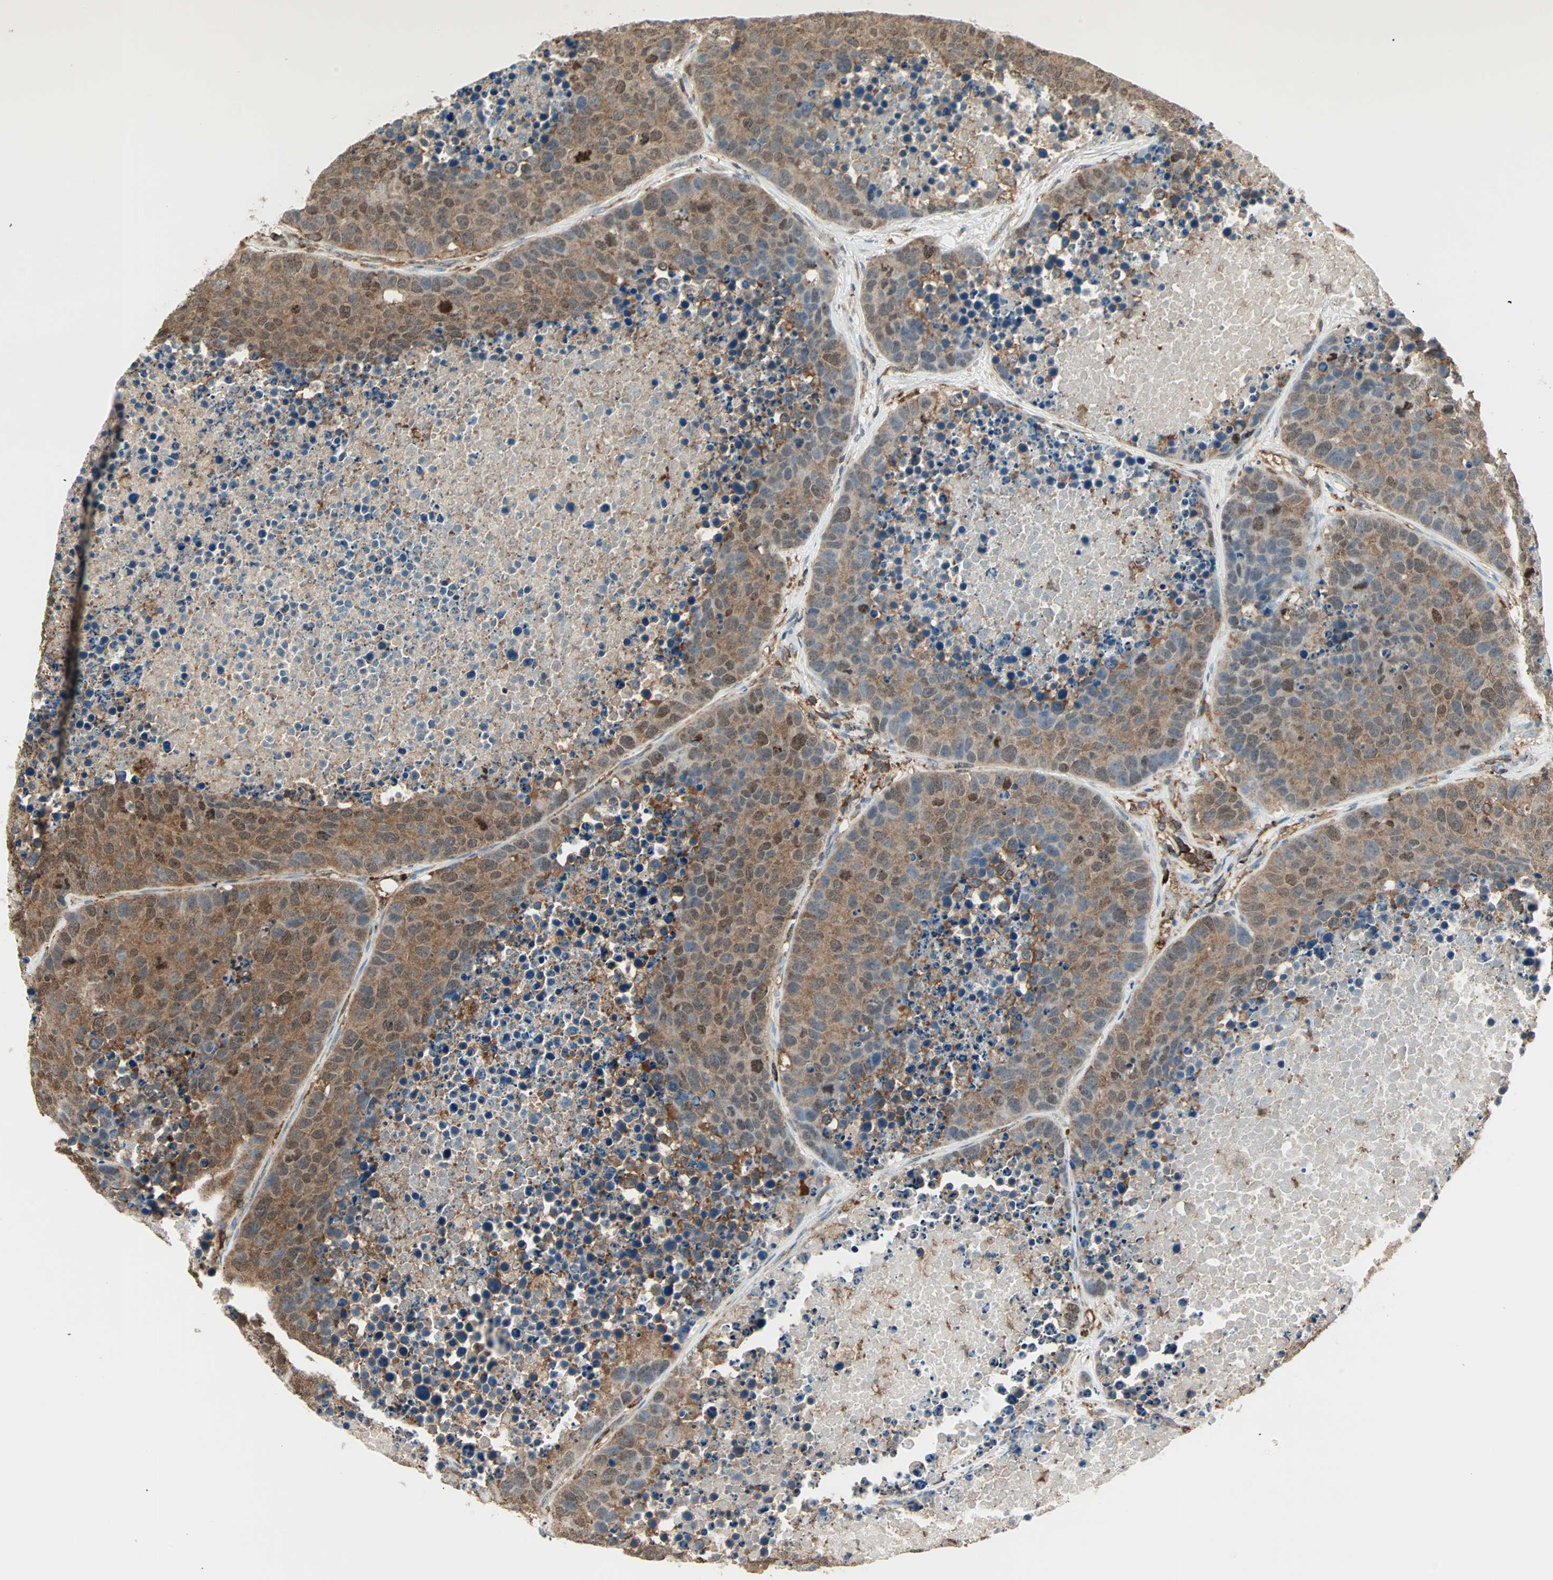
{"staining": {"intensity": "moderate", "quantity": ">75%", "location": "cytoplasmic/membranous,nuclear"}, "tissue": "carcinoid", "cell_type": "Tumor cells", "image_type": "cancer", "snomed": [{"axis": "morphology", "description": "Carcinoid, malignant, NOS"}, {"axis": "topography", "description": "Lung"}], "caption": "An immunohistochemistry (IHC) histopathology image of neoplastic tissue is shown. Protein staining in brown shows moderate cytoplasmic/membranous and nuclear positivity in malignant carcinoid within tumor cells.", "gene": "MMP3", "patient": {"sex": "male", "age": 60}}